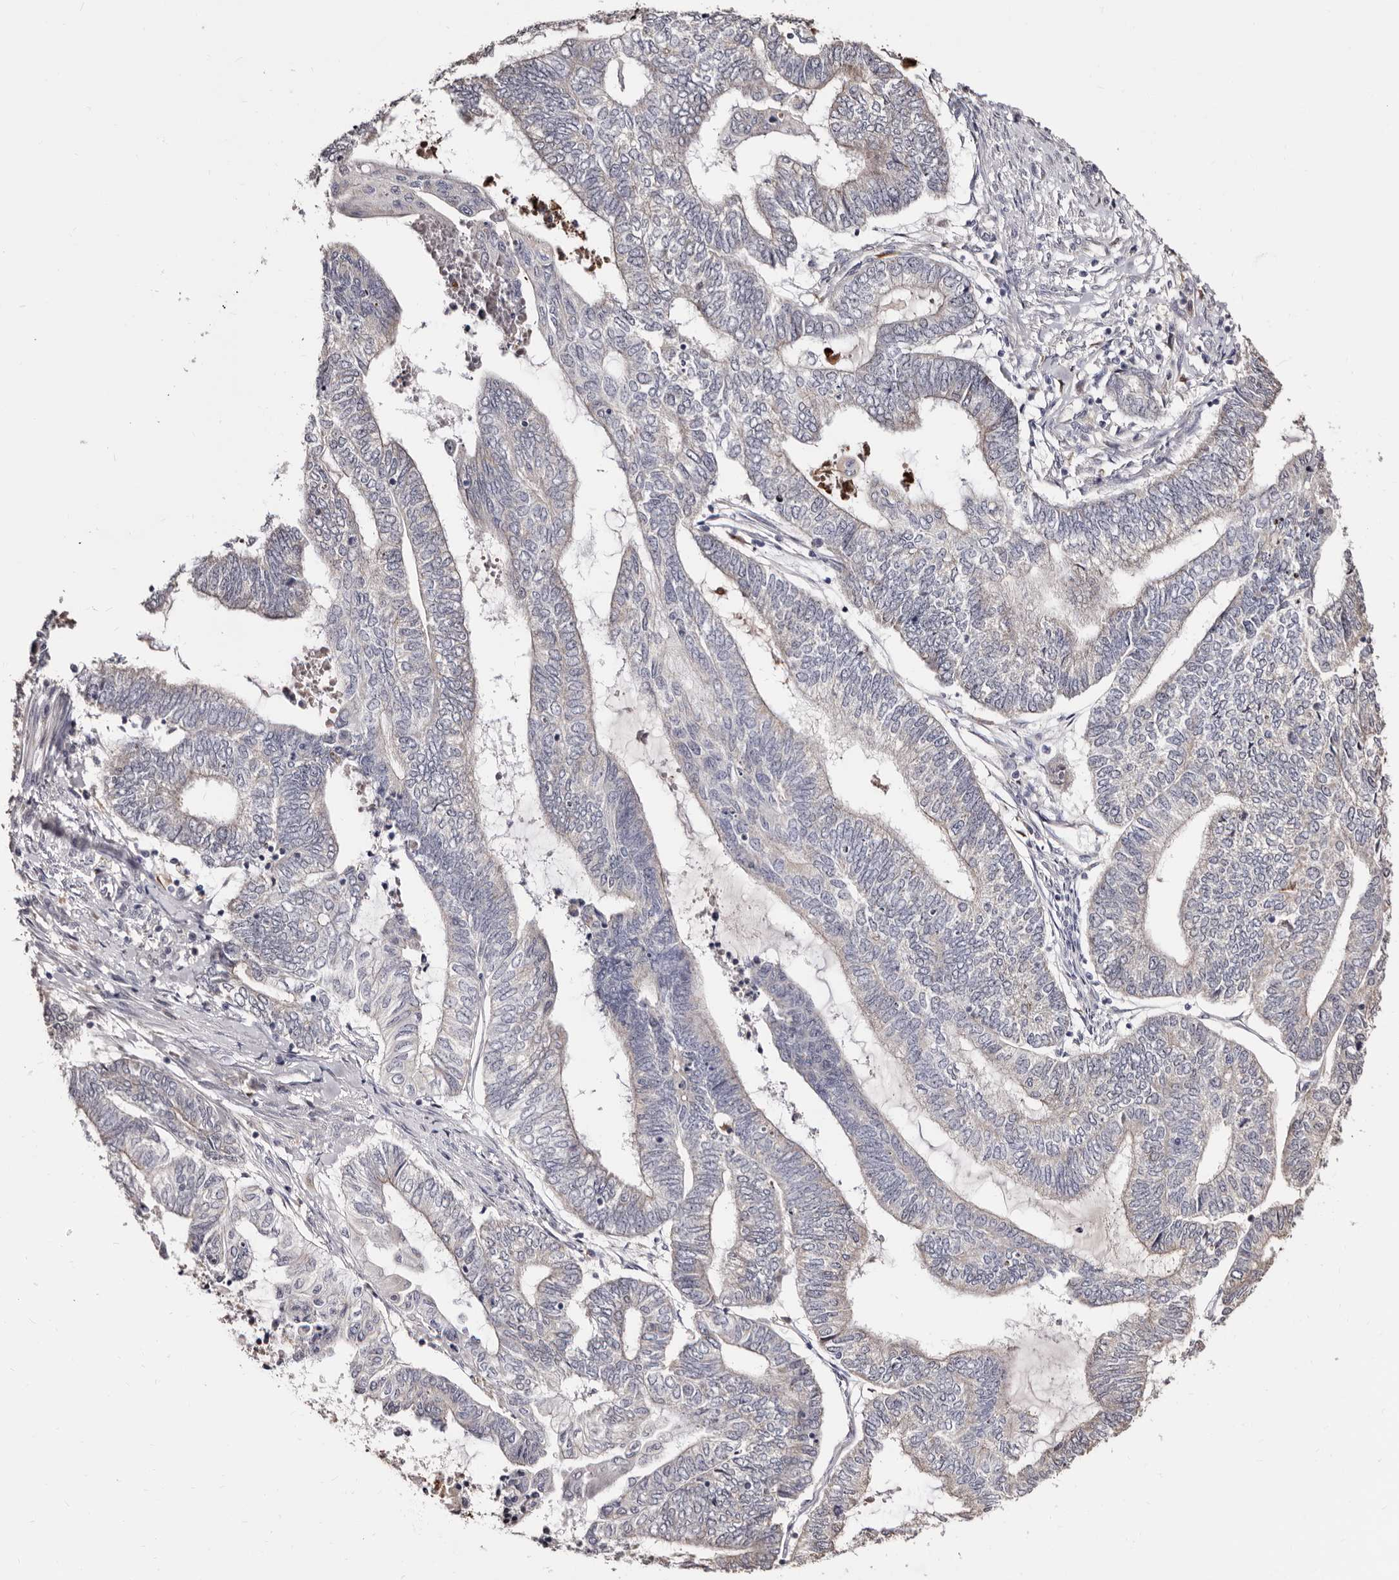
{"staining": {"intensity": "negative", "quantity": "none", "location": "none"}, "tissue": "endometrial cancer", "cell_type": "Tumor cells", "image_type": "cancer", "snomed": [{"axis": "morphology", "description": "Adenocarcinoma, NOS"}, {"axis": "topography", "description": "Uterus"}, {"axis": "topography", "description": "Endometrium"}], "caption": "Tumor cells show no significant protein staining in adenocarcinoma (endometrial). Nuclei are stained in blue.", "gene": "PTAFR", "patient": {"sex": "female", "age": 70}}